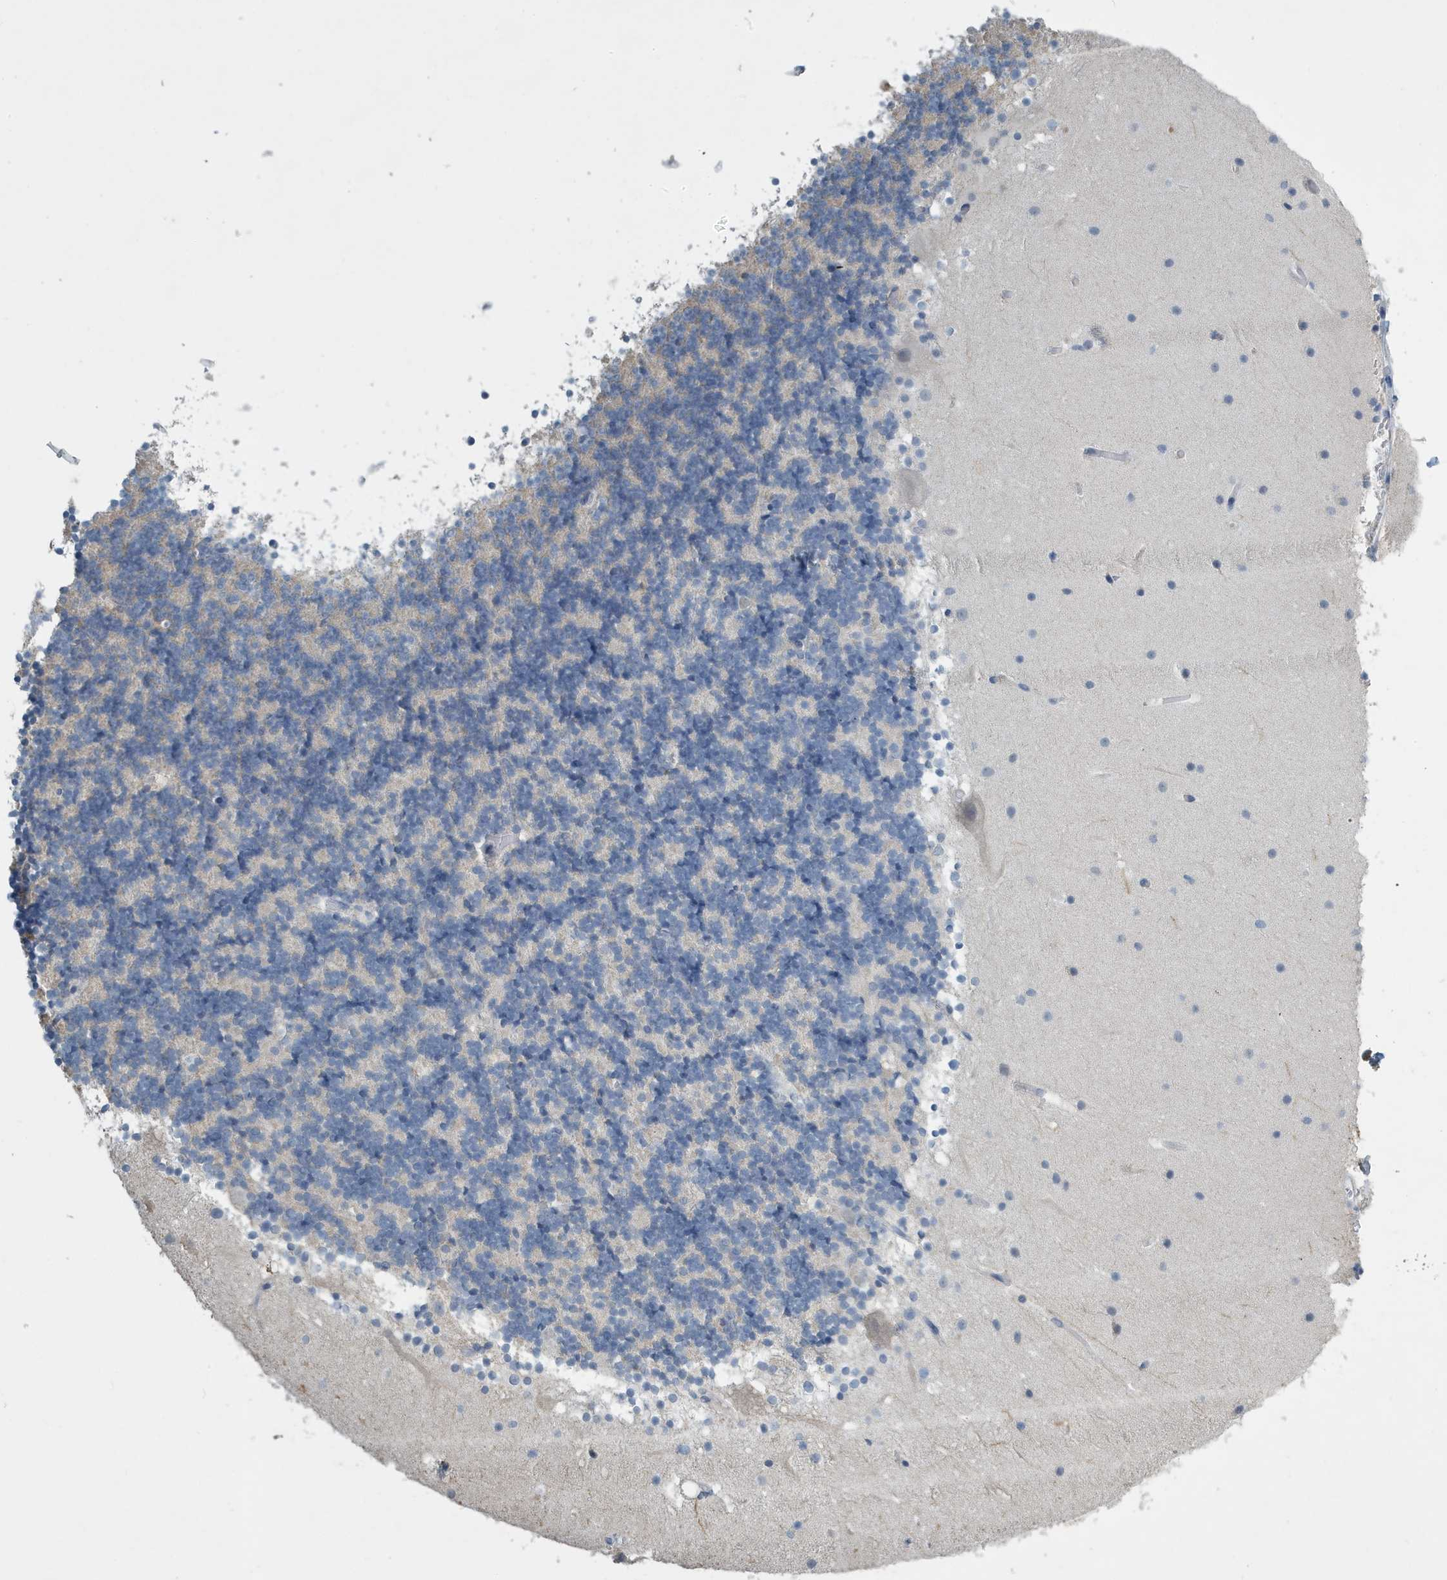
{"staining": {"intensity": "negative", "quantity": "none", "location": "none"}, "tissue": "cerebellum", "cell_type": "Cells in granular layer", "image_type": "normal", "snomed": [{"axis": "morphology", "description": "Normal tissue, NOS"}, {"axis": "topography", "description": "Cerebellum"}], "caption": "IHC photomicrograph of benign human cerebellum stained for a protein (brown), which exhibits no positivity in cells in granular layer. (Immunohistochemistry, brightfield microscopy, high magnification).", "gene": "UGT2B4", "patient": {"sex": "male", "age": 57}}